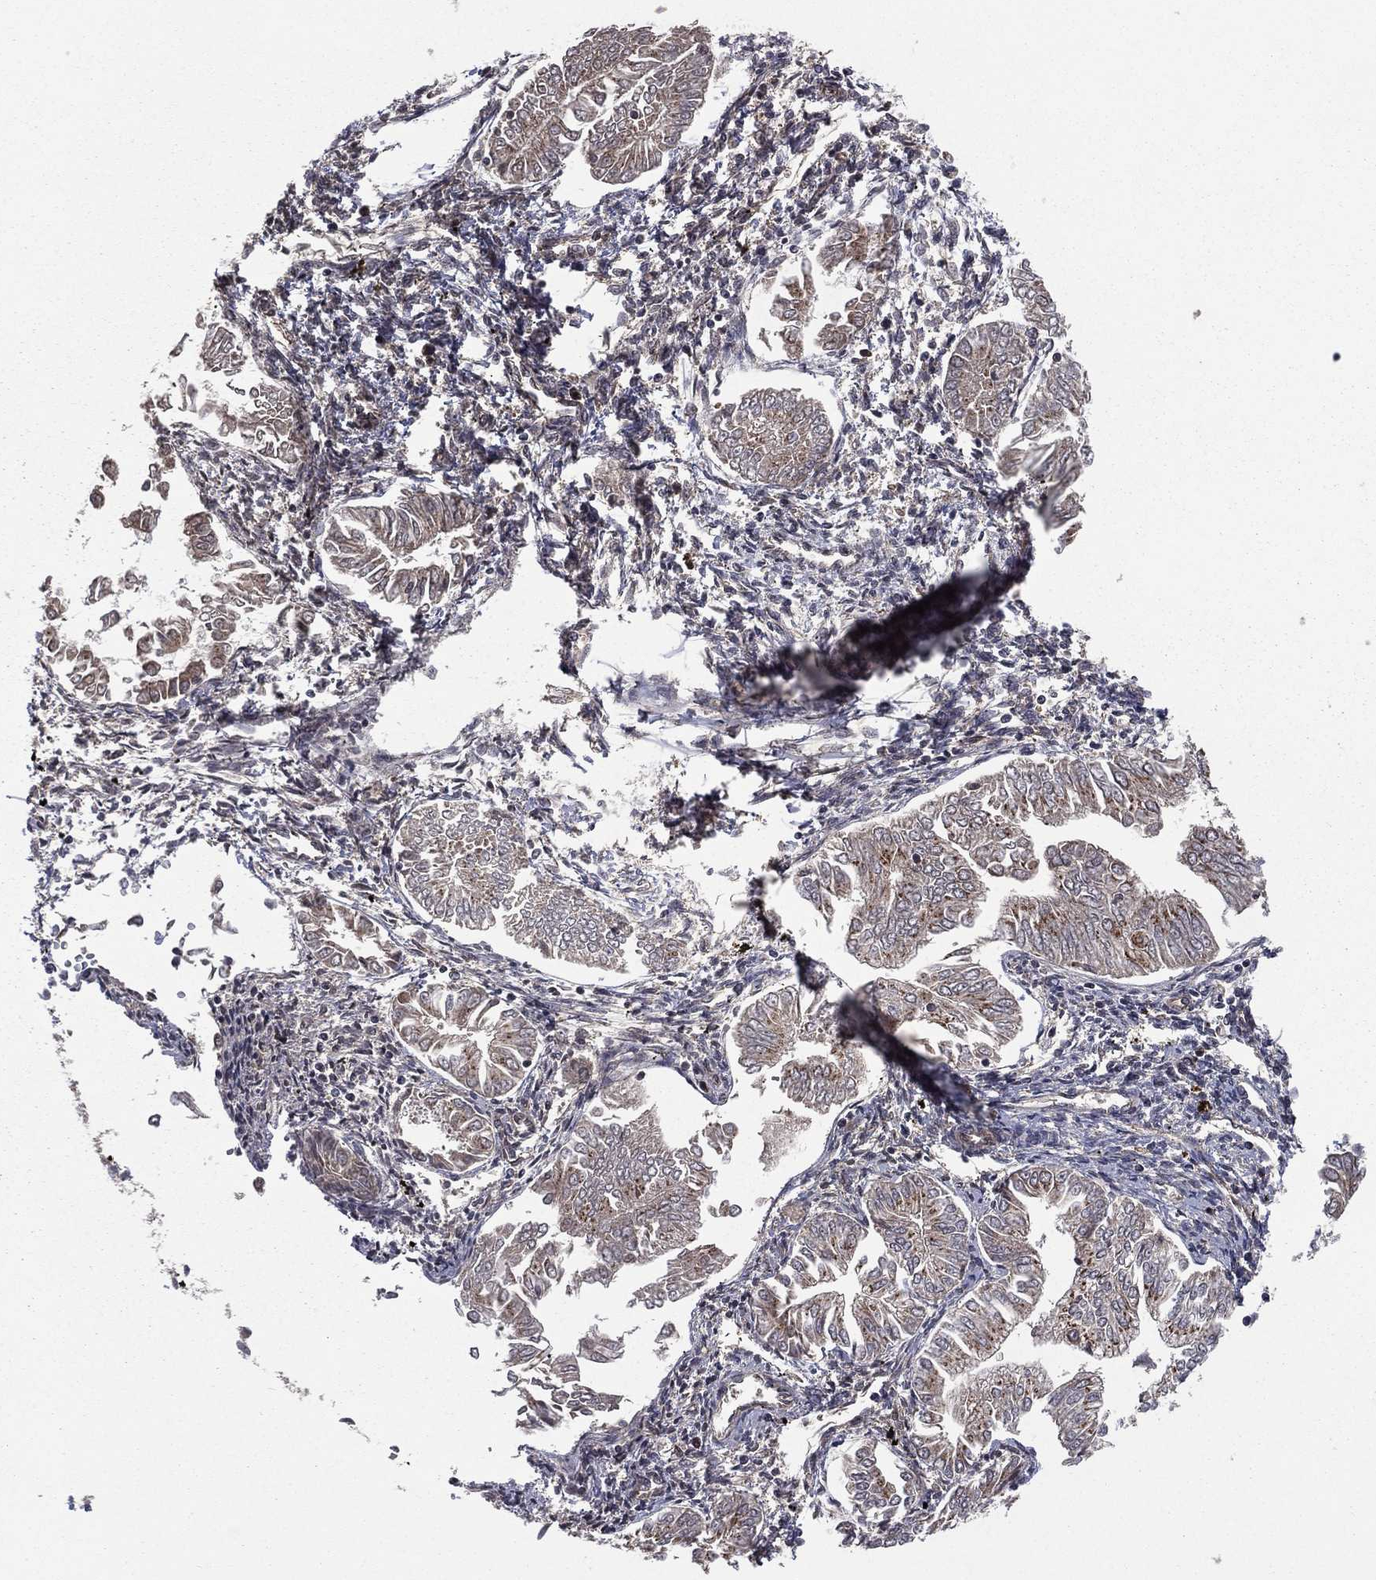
{"staining": {"intensity": "moderate", "quantity": "<25%", "location": "cytoplasmic/membranous"}, "tissue": "endometrial cancer", "cell_type": "Tumor cells", "image_type": "cancer", "snomed": [{"axis": "morphology", "description": "Adenocarcinoma, NOS"}, {"axis": "topography", "description": "Endometrium"}], "caption": "A histopathology image showing moderate cytoplasmic/membranous staining in approximately <25% of tumor cells in endometrial adenocarcinoma, as visualized by brown immunohistochemical staining.", "gene": "CERT1", "patient": {"sex": "female", "age": 53}}